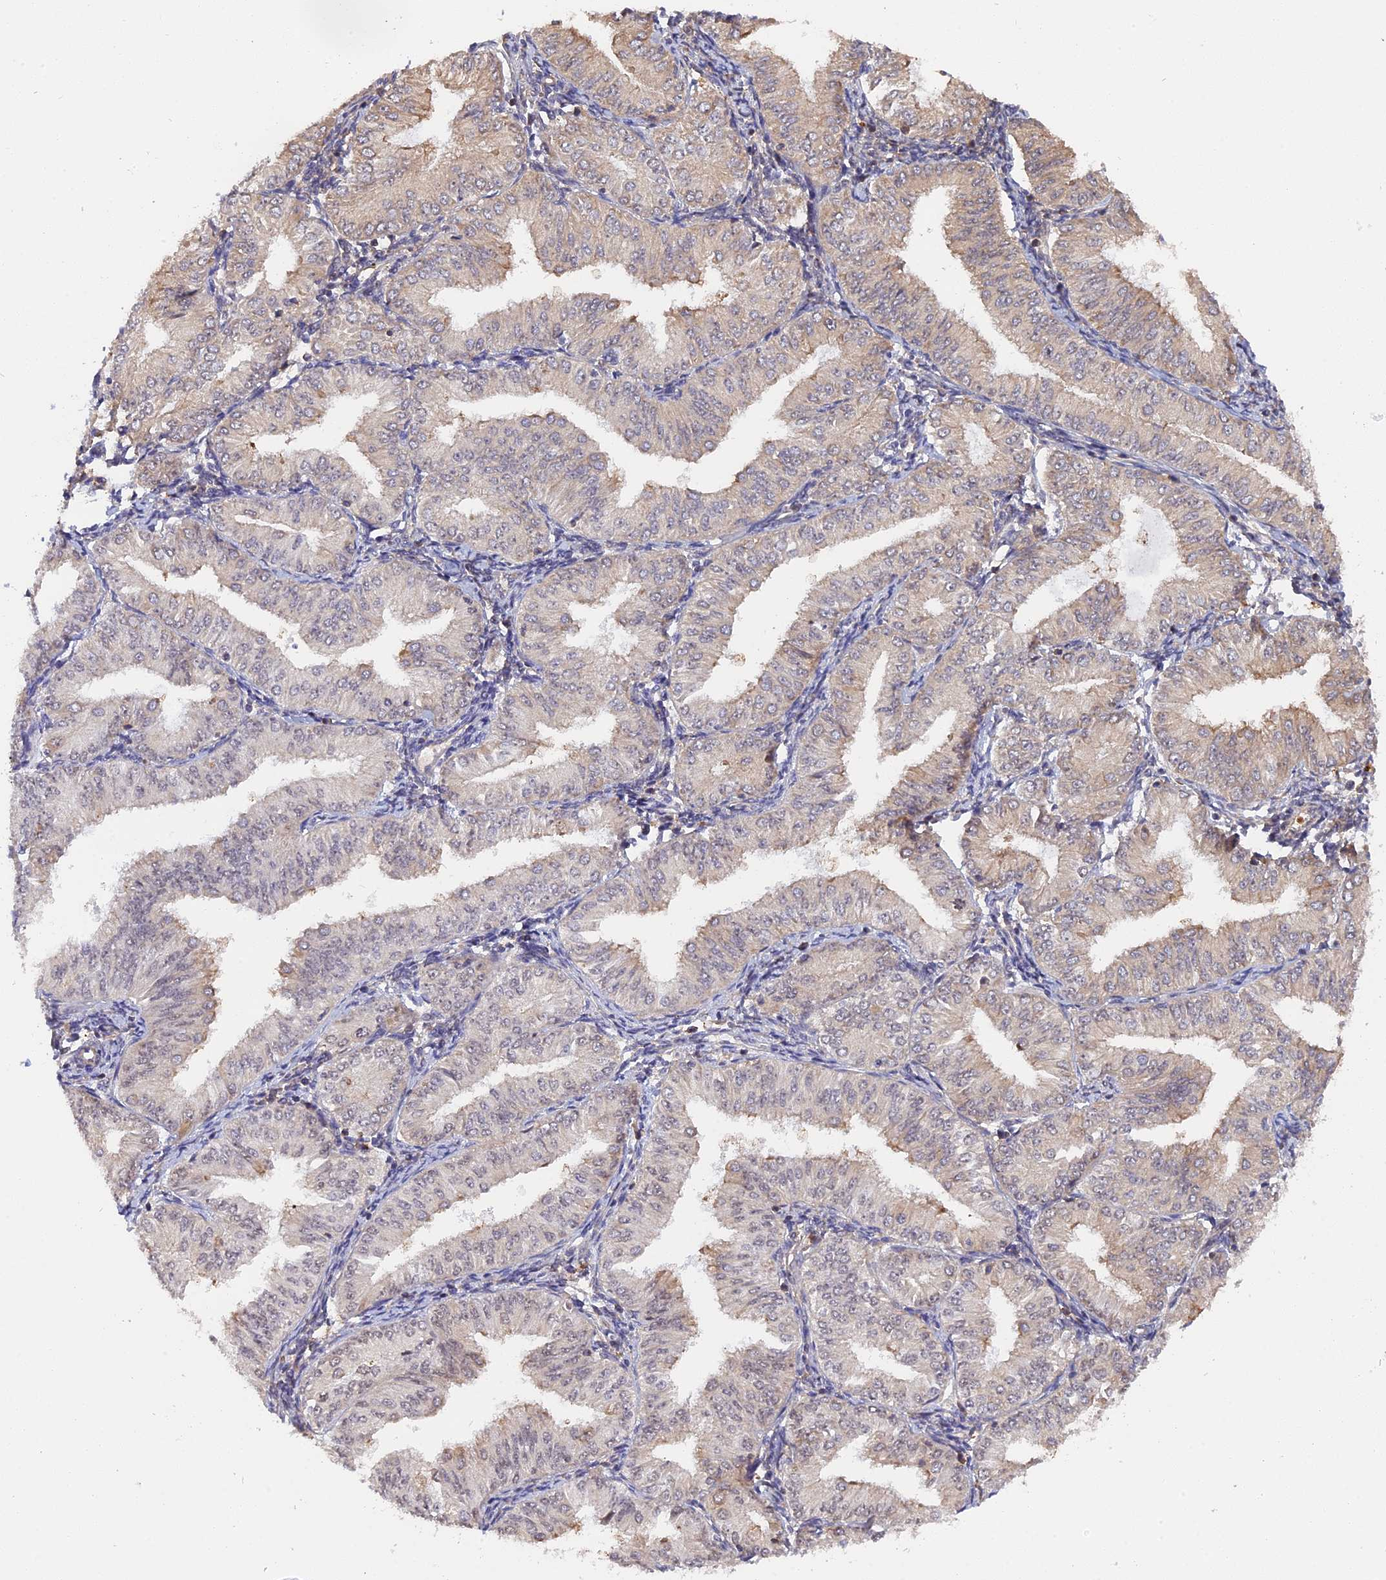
{"staining": {"intensity": "negative", "quantity": "none", "location": "none"}, "tissue": "endometrial cancer", "cell_type": "Tumor cells", "image_type": "cancer", "snomed": [{"axis": "morphology", "description": "Normal tissue, NOS"}, {"axis": "morphology", "description": "Adenocarcinoma, NOS"}, {"axis": "topography", "description": "Endometrium"}], "caption": "IHC of human endometrial cancer (adenocarcinoma) shows no expression in tumor cells. (DAB IHC visualized using brightfield microscopy, high magnification).", "gene": "ZNF428", "patient": {"sex": "female", "age": 53}}